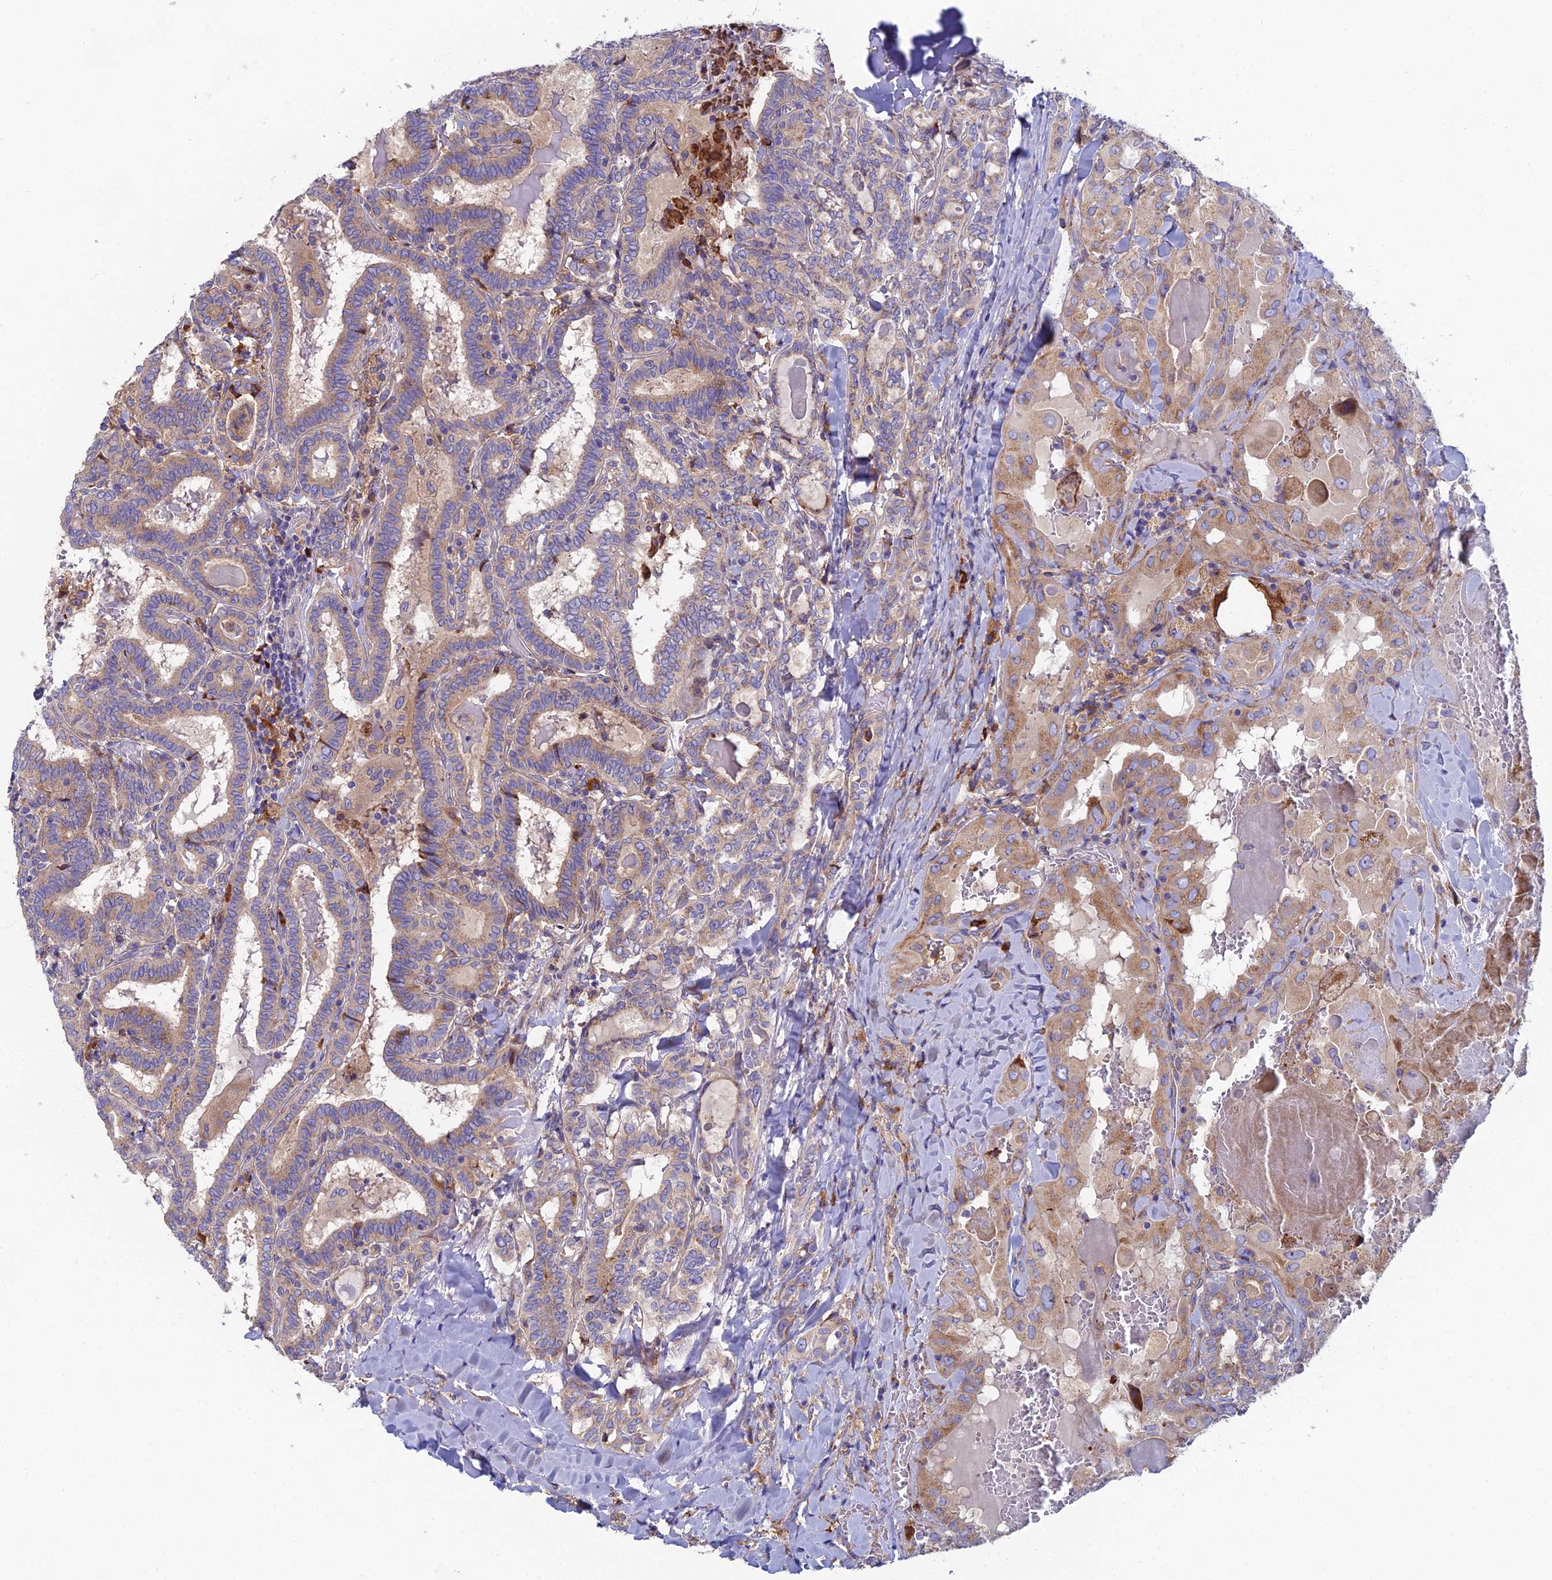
{"staining": {"intensity": "moderate", "quantity": "<25%", "location": "cytoplasmic/membranous"}, "tissue": "thyroid cancer", "cell_type": "Tumor cells", "image_type": "cancer", "snomed": [{"axis": "morphology", "description": "Papillary adenocarcinoma, NOS"}, {"axis": "topography", "description": "Thyroid gland"}], "caption": "The micrograph reveals a brown stain indicating the presence of a protein in the cytoplasmic/membranous of tumor cells in thyroid papillary adenocarcinoma.", "gene": "CLCN3", "patient": {"sex": "female", "age": 72}}